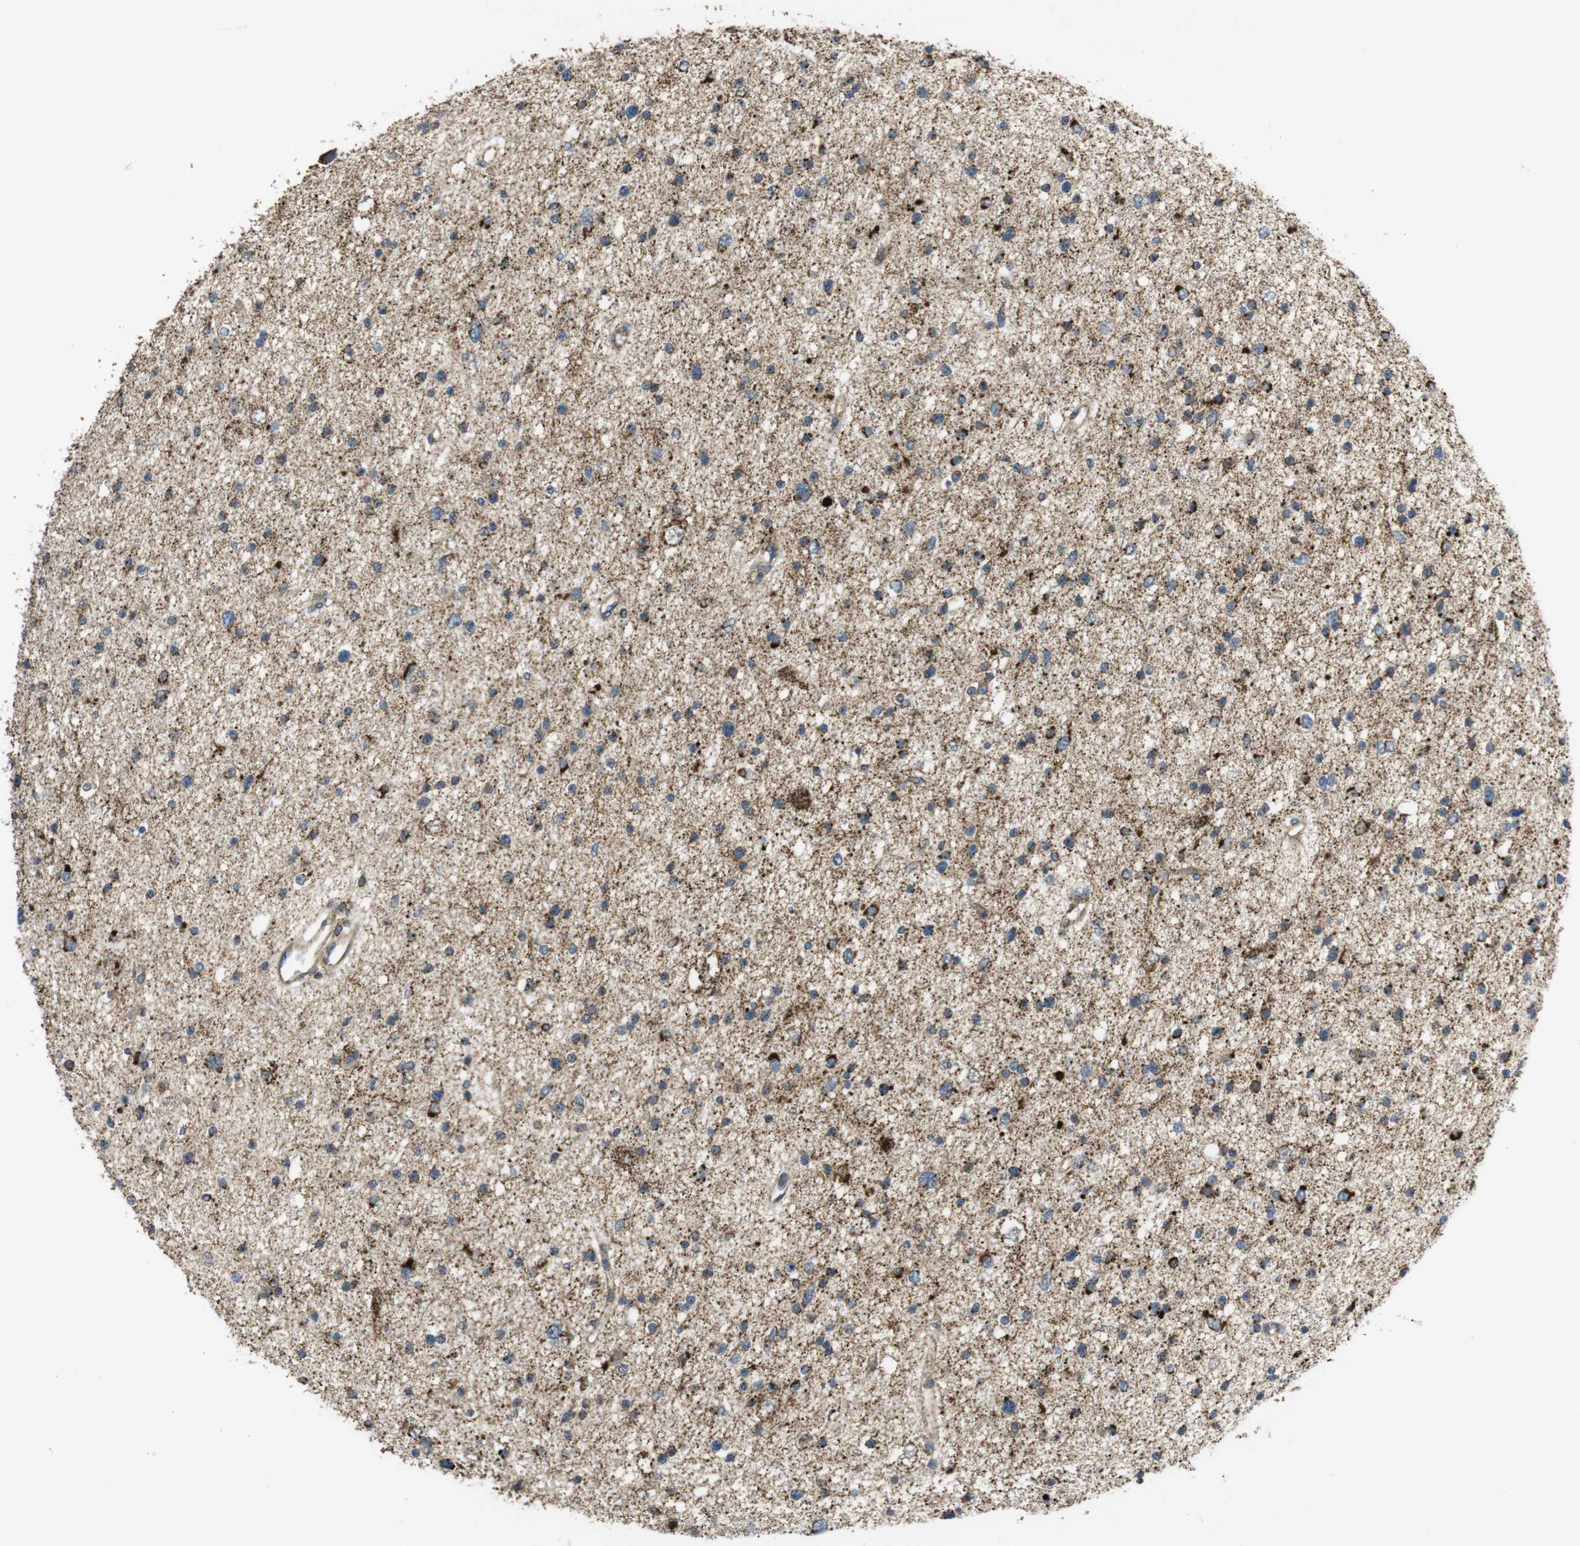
{"staining": {"intensity": "strong", "quantity": "25%-75%", "location": "cytoplasmic/membranous"}, "tissue": "glioma", "cell_type": "Tumor cells", "image_type": "cancer", "snomed": [{"axis": "morphology", "description": "Glioma, malignant, Low grade"}, {"axis": "topography", "description": "Brain"}], "caption": "Immunohistochemistry (IHC) (DAB) staining of malignant glioma (low-grade) demonstrates strong cytoplasmic/membranous protein expression in approximately 25%-75% of tumor cells.", "gene": "CALHM2", "patient": {"sex": "female", "age": 37}}